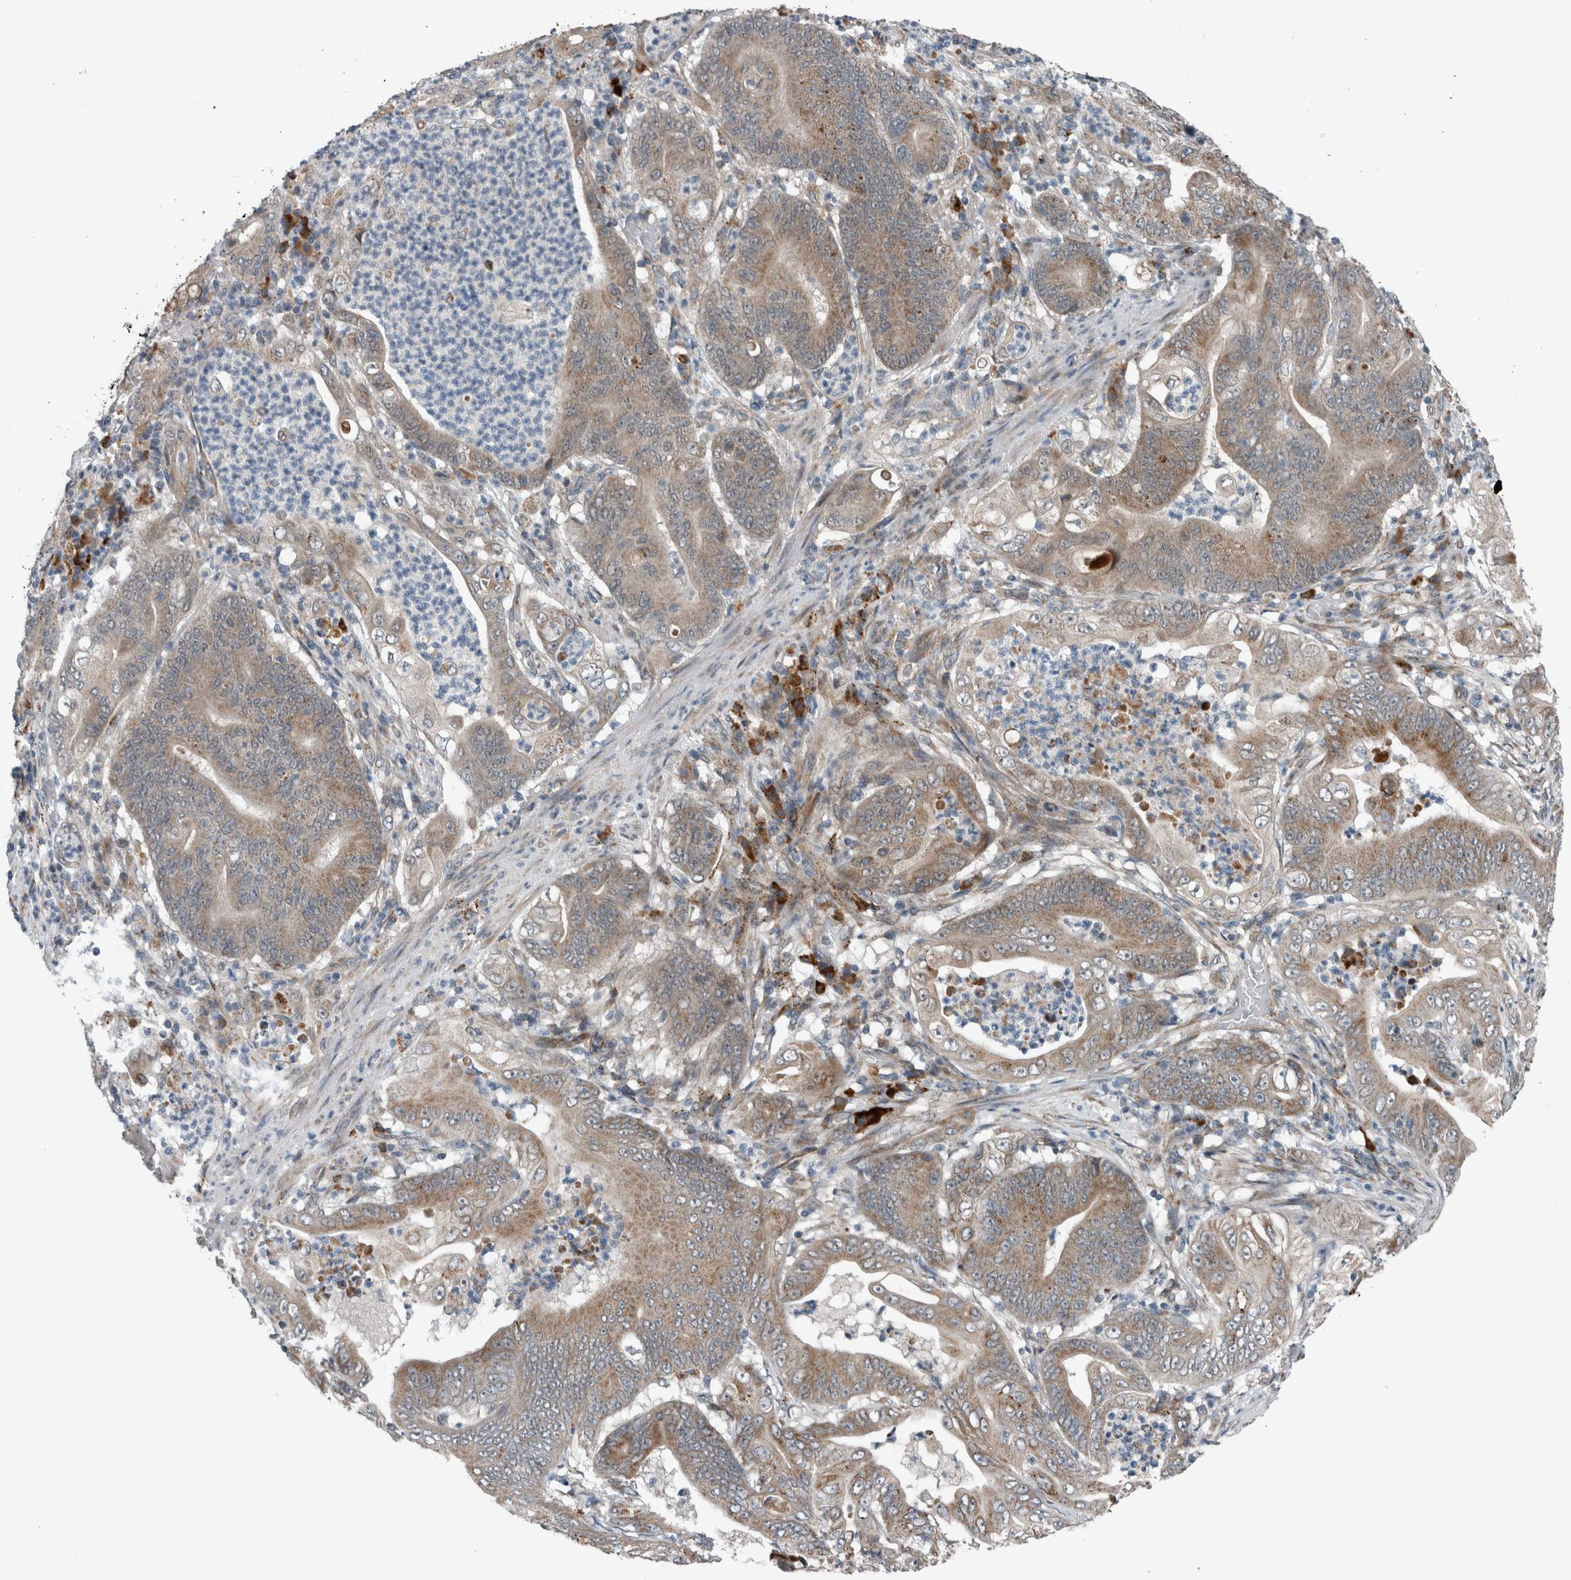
{"staining": {"intensity": "weak", "quantity": ">75%", "location": "cytoplasmic/membranous"}, "tissue": "stomach cancer", "cell_type": "Tumor cells", "image_type": "cancer", "snomed": [{"axis": "morphology", "description": "Adenocarcinoma, NOS"}, {"axis": "topography", "description": "Stomach"}], "caption": "Stomach cancer stained with immunohistochemistry (IHC) exhibits weak cytoplasmic/membranous staining in approximately >75% of tumor cells.", "gene": "GBA2", "patient": {"sex": "female", "age": 73}}